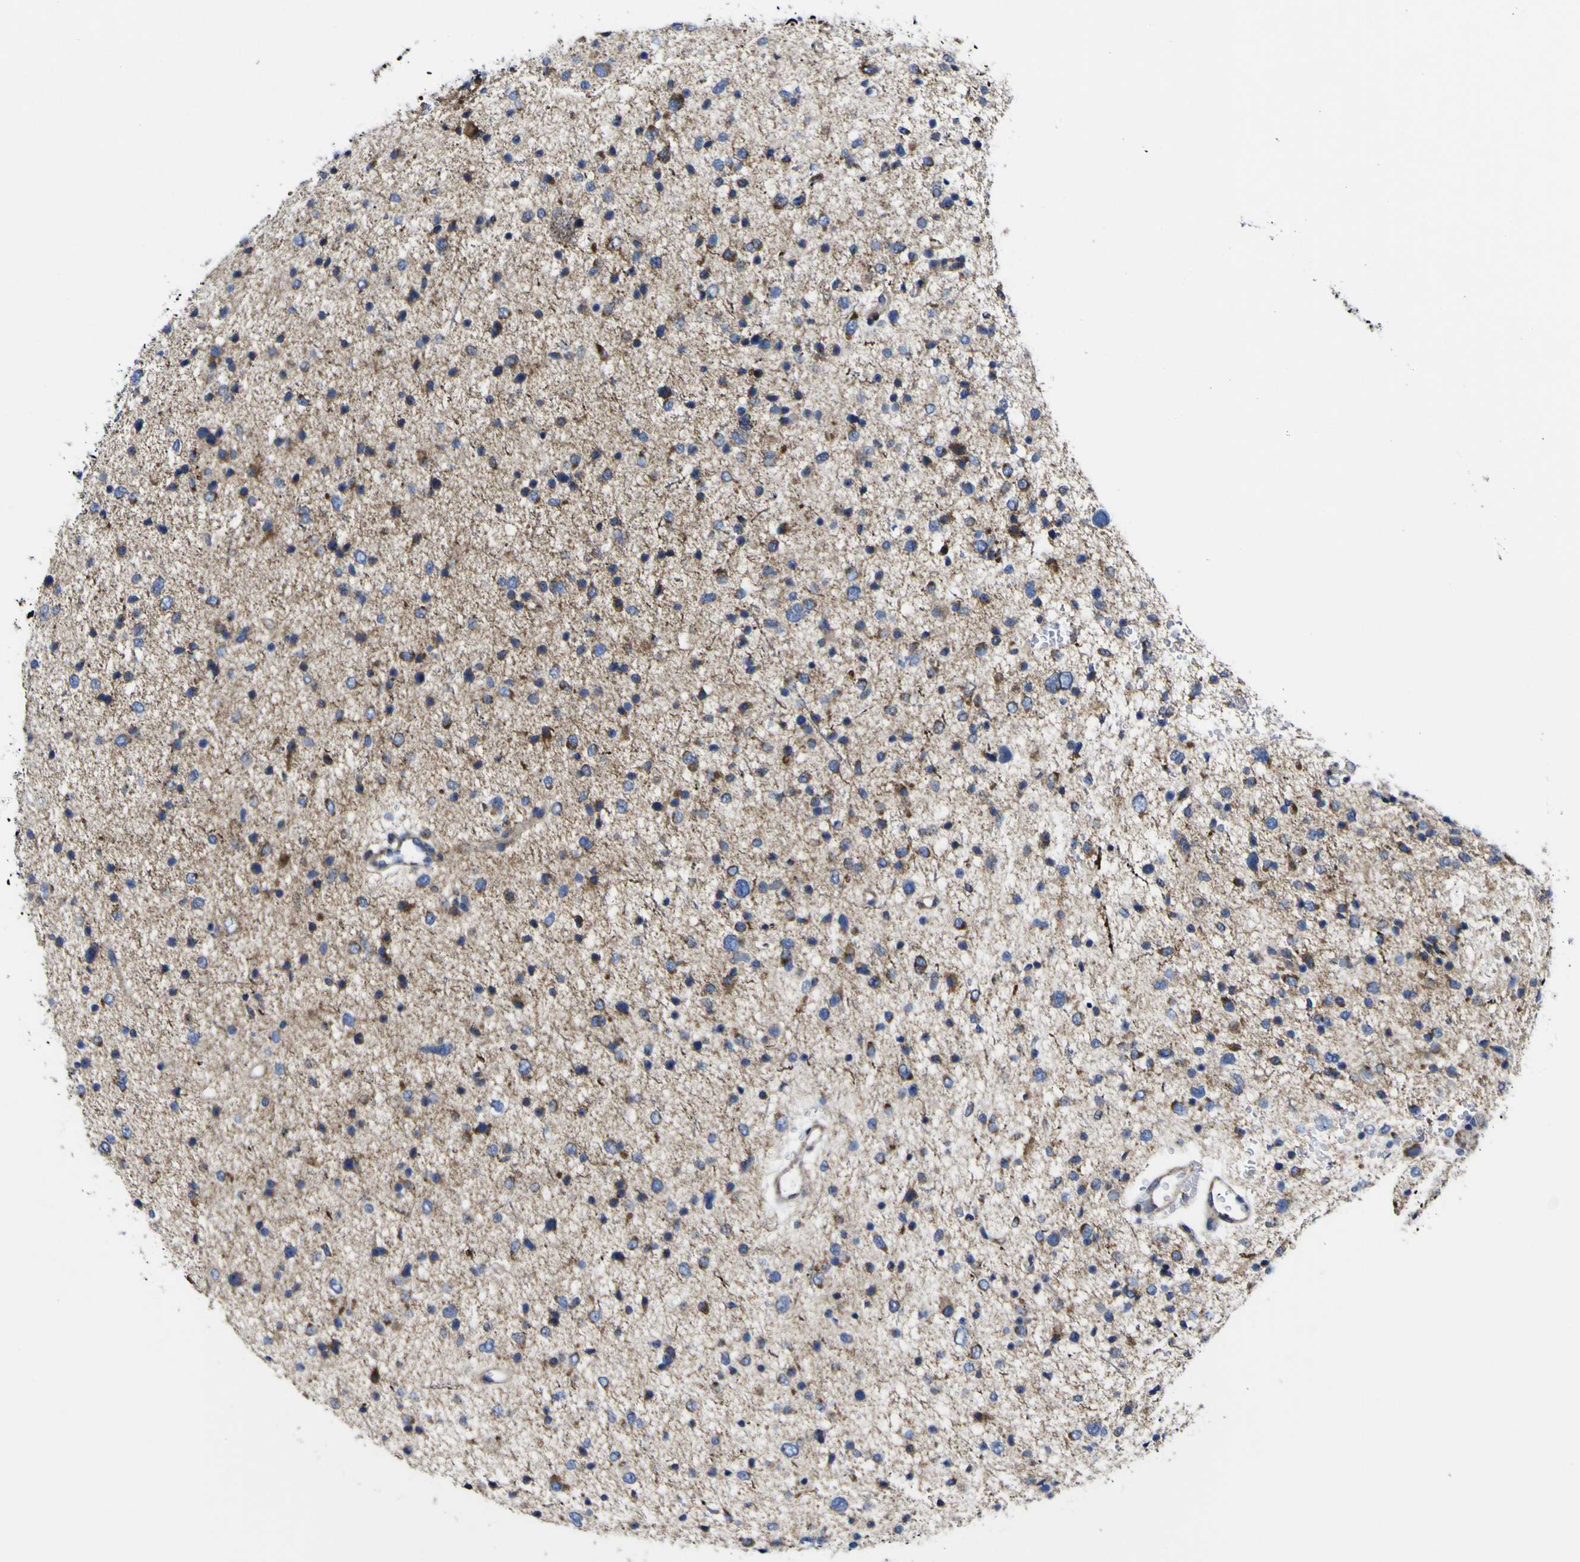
{"staining": {"intensity": "moderate", "quantity": "25%-75%", "location": "cytoplasmic/membranous"}, "tissue": "glioma", "cell_type": "Tumor cells", "image_type": "cancer", "snomed": [{"axis": "morphology", "description": "Glioma, malignant, Low grade"}, {"axis": "topography", "description": "Brain"}], "caption": "A histopathology image of human glioma stained for a protein exhibits moderate cytoplasmic/membranous brown staining in tumor cells. (IHC, brightfield microscopy, high magnification).", "gene": "CCDC90B", "patient": {"sex": "female", "age": 37}}